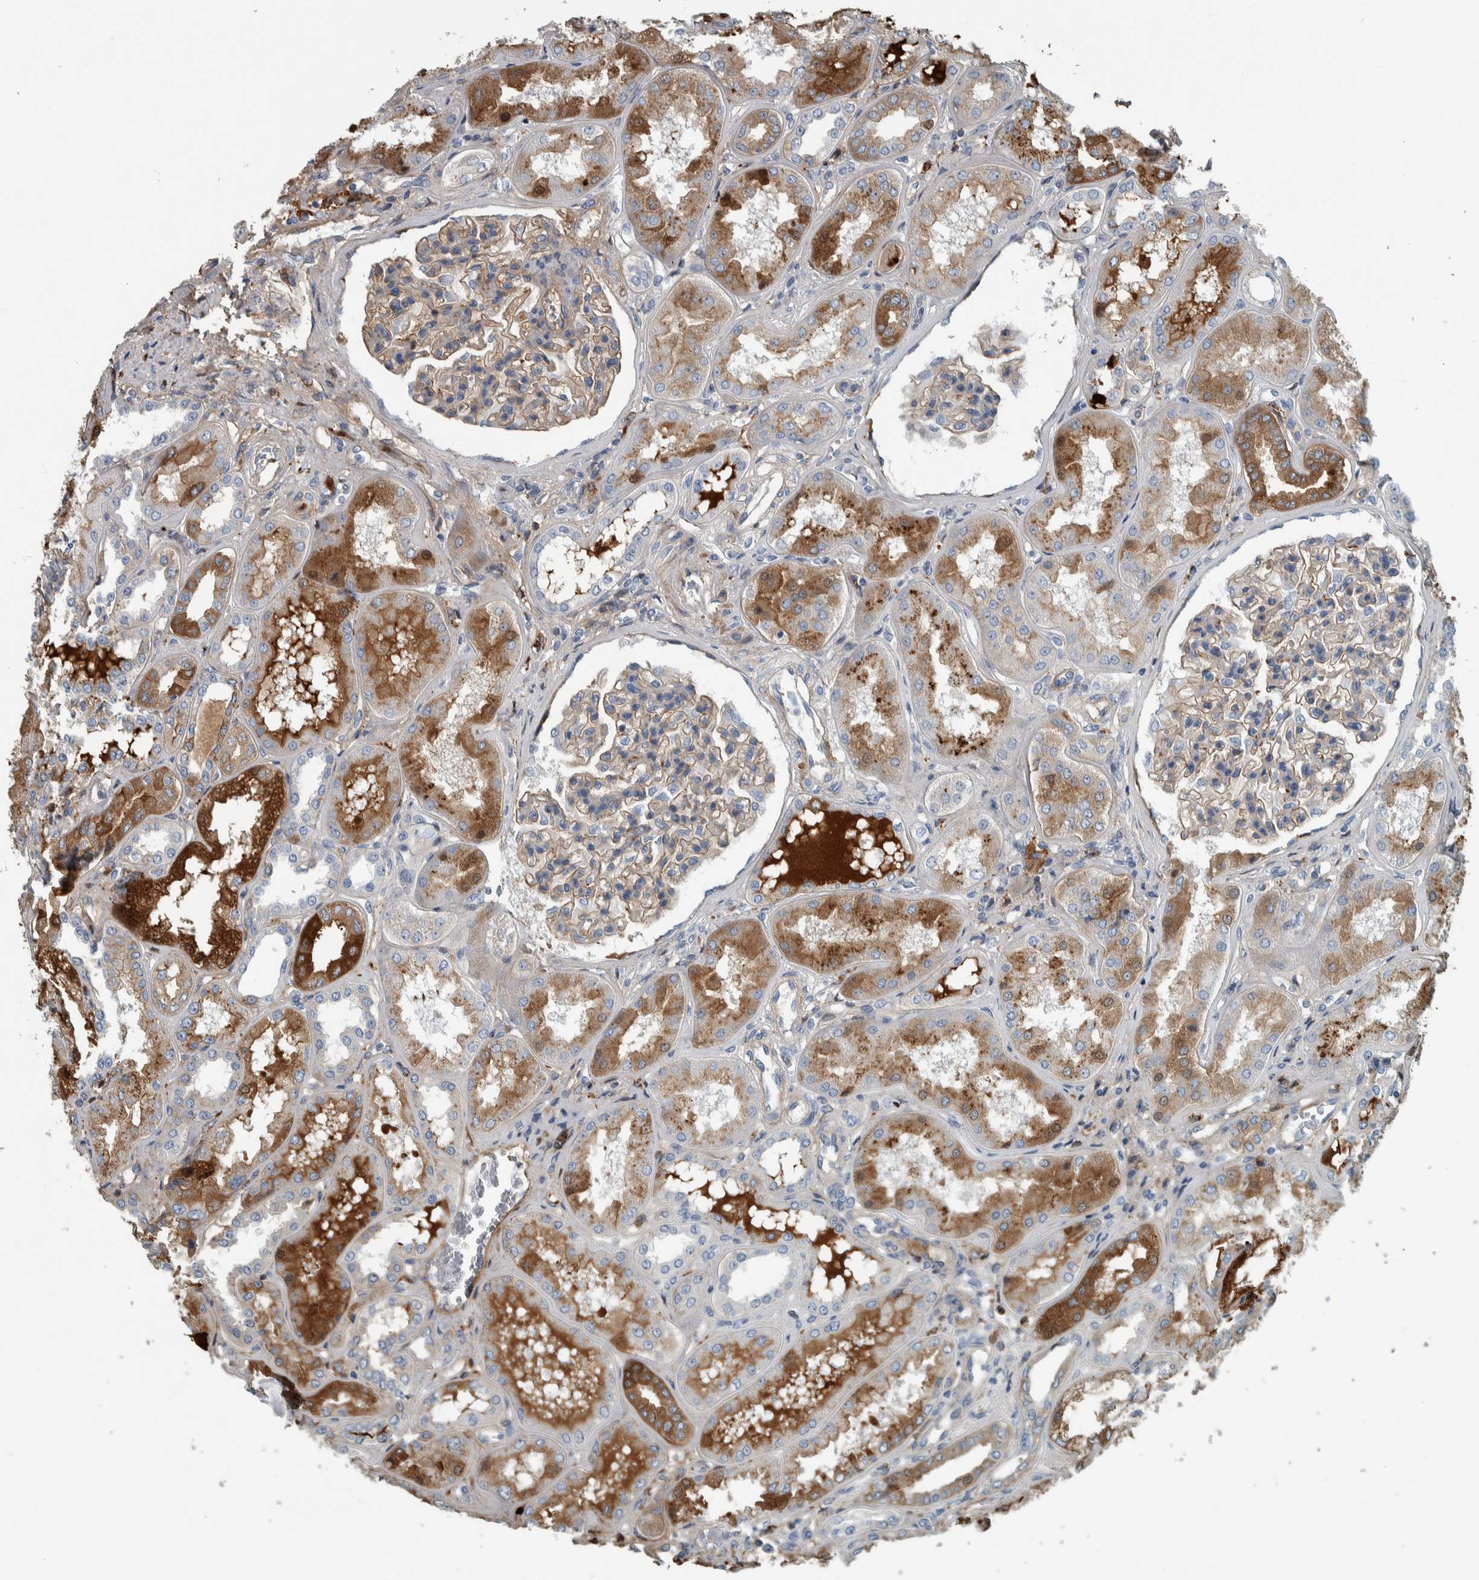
{"staining": {"intensity": "weak", "quantity": ">75%", "location": "cytoplasmic/membranous"}, "tissue": "kidney", "cell_type": "Cells in glomeruli", "image_type": "normal", "snomed": [{"axis": "morphology", "description": "Normal tissue, NOS"}, {"axis": "topography", "description": "Kidney"}], "caption": "IHC photomicrograph of unremarkable human kidney stained for a protein (brown), which reveals low levels of weak cytoplasmic/membranous staining in approximately >75% of cells in glomeruli.", "gene": "SERPINC1", "patient": {"sex": "female", "age": 56}}